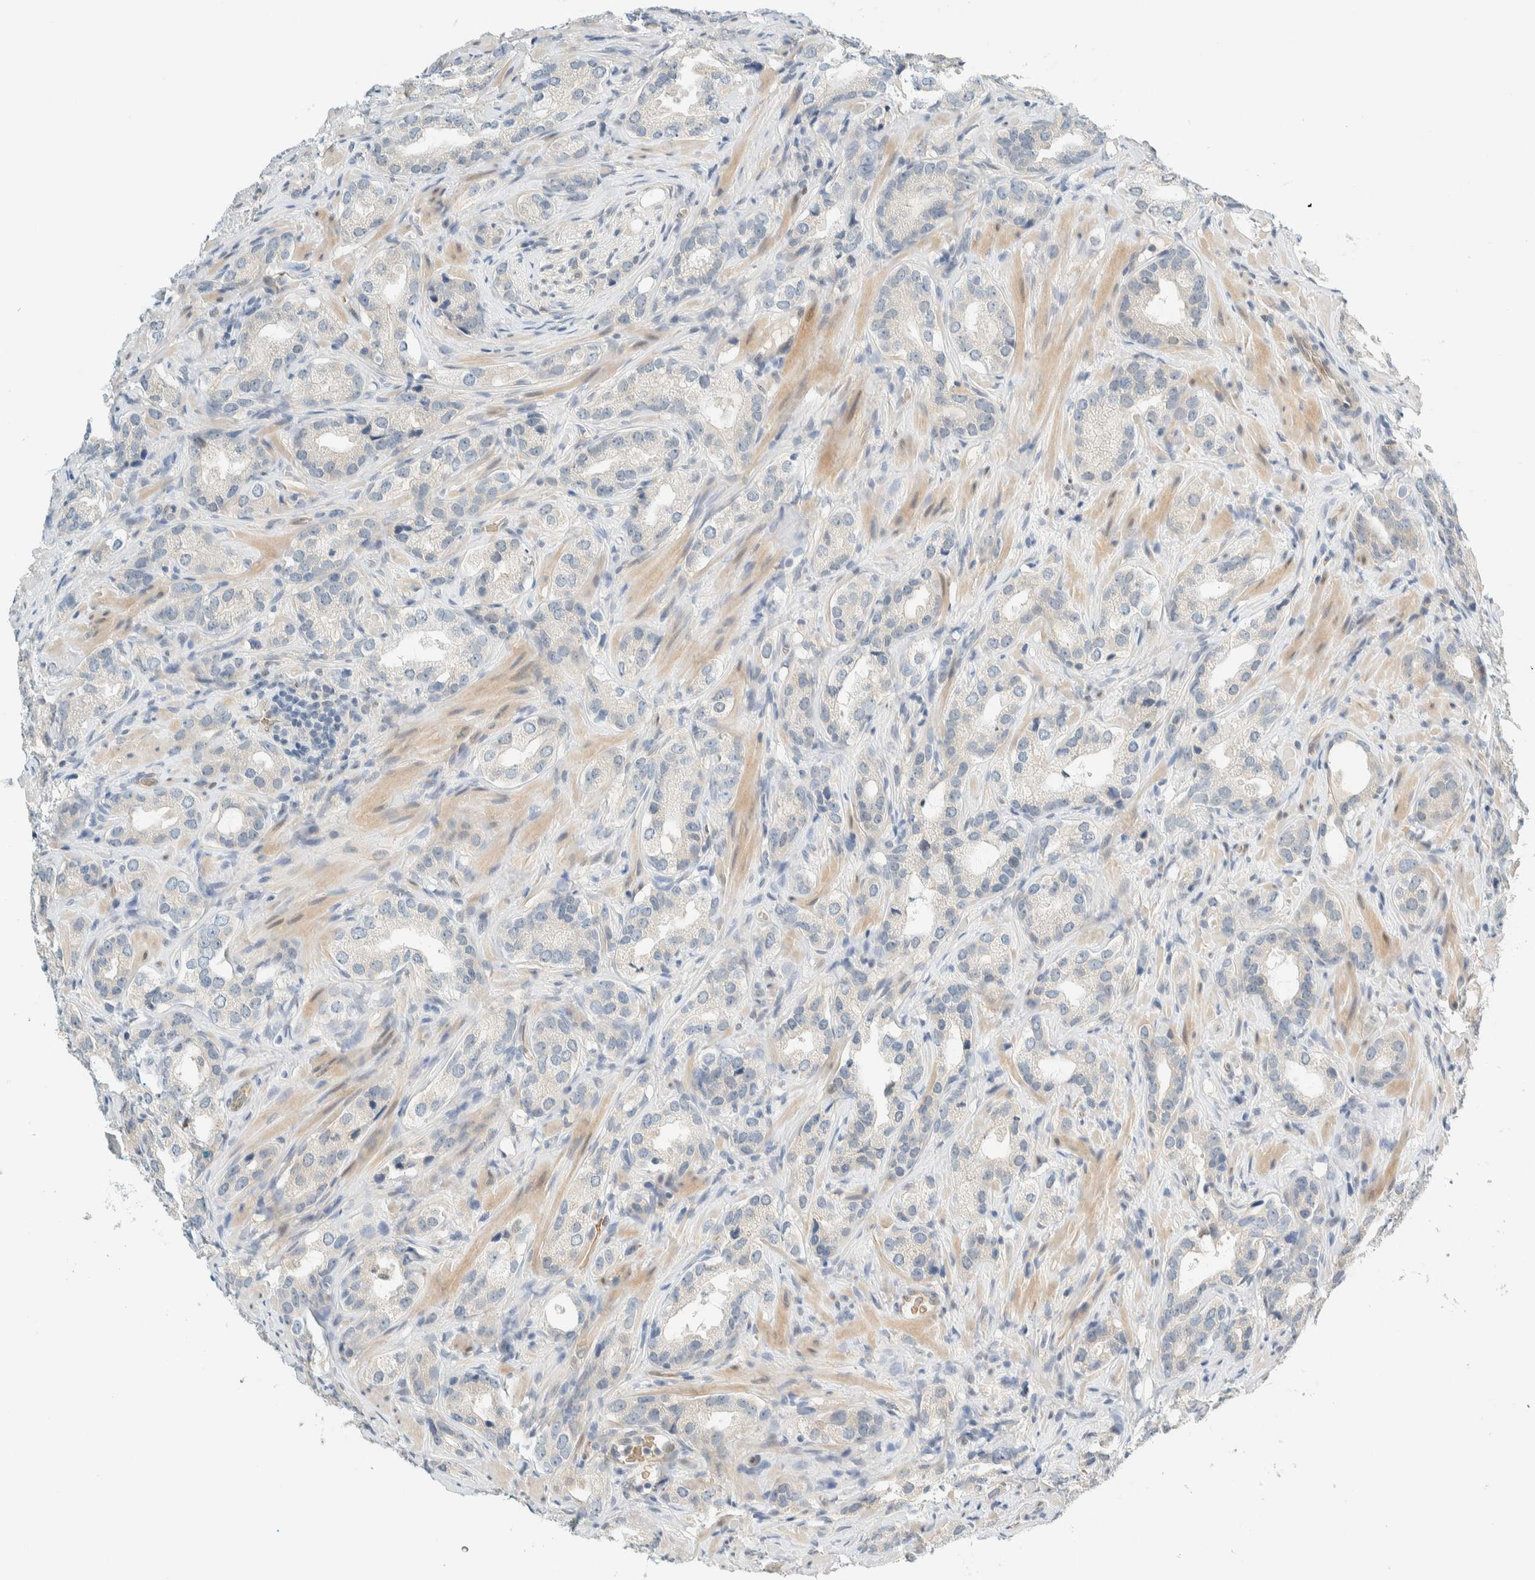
{"staining": {"intensity": "weak", "quantity": "<25%", "location": "cytoplasmic/membranous"}, "tissue": "prostate cancer", "cell_type": "Tumor cells", "image_type": "cancer", "snomed": [{"axis": "morphology", "description": "Adenocarcinoma, High grade"}, {"axis": "topography", "description": "Prostate"}], "caption": "Protein analysis of prostate cancer displays no significant staining in tumor cells. (Brightfield microscopy of DAB (3,3'-diaminobenzidine) immunohistochemistry at high magnification).", "gene": "TSTD2", "patient": {"sex": "male", "age": 63}}